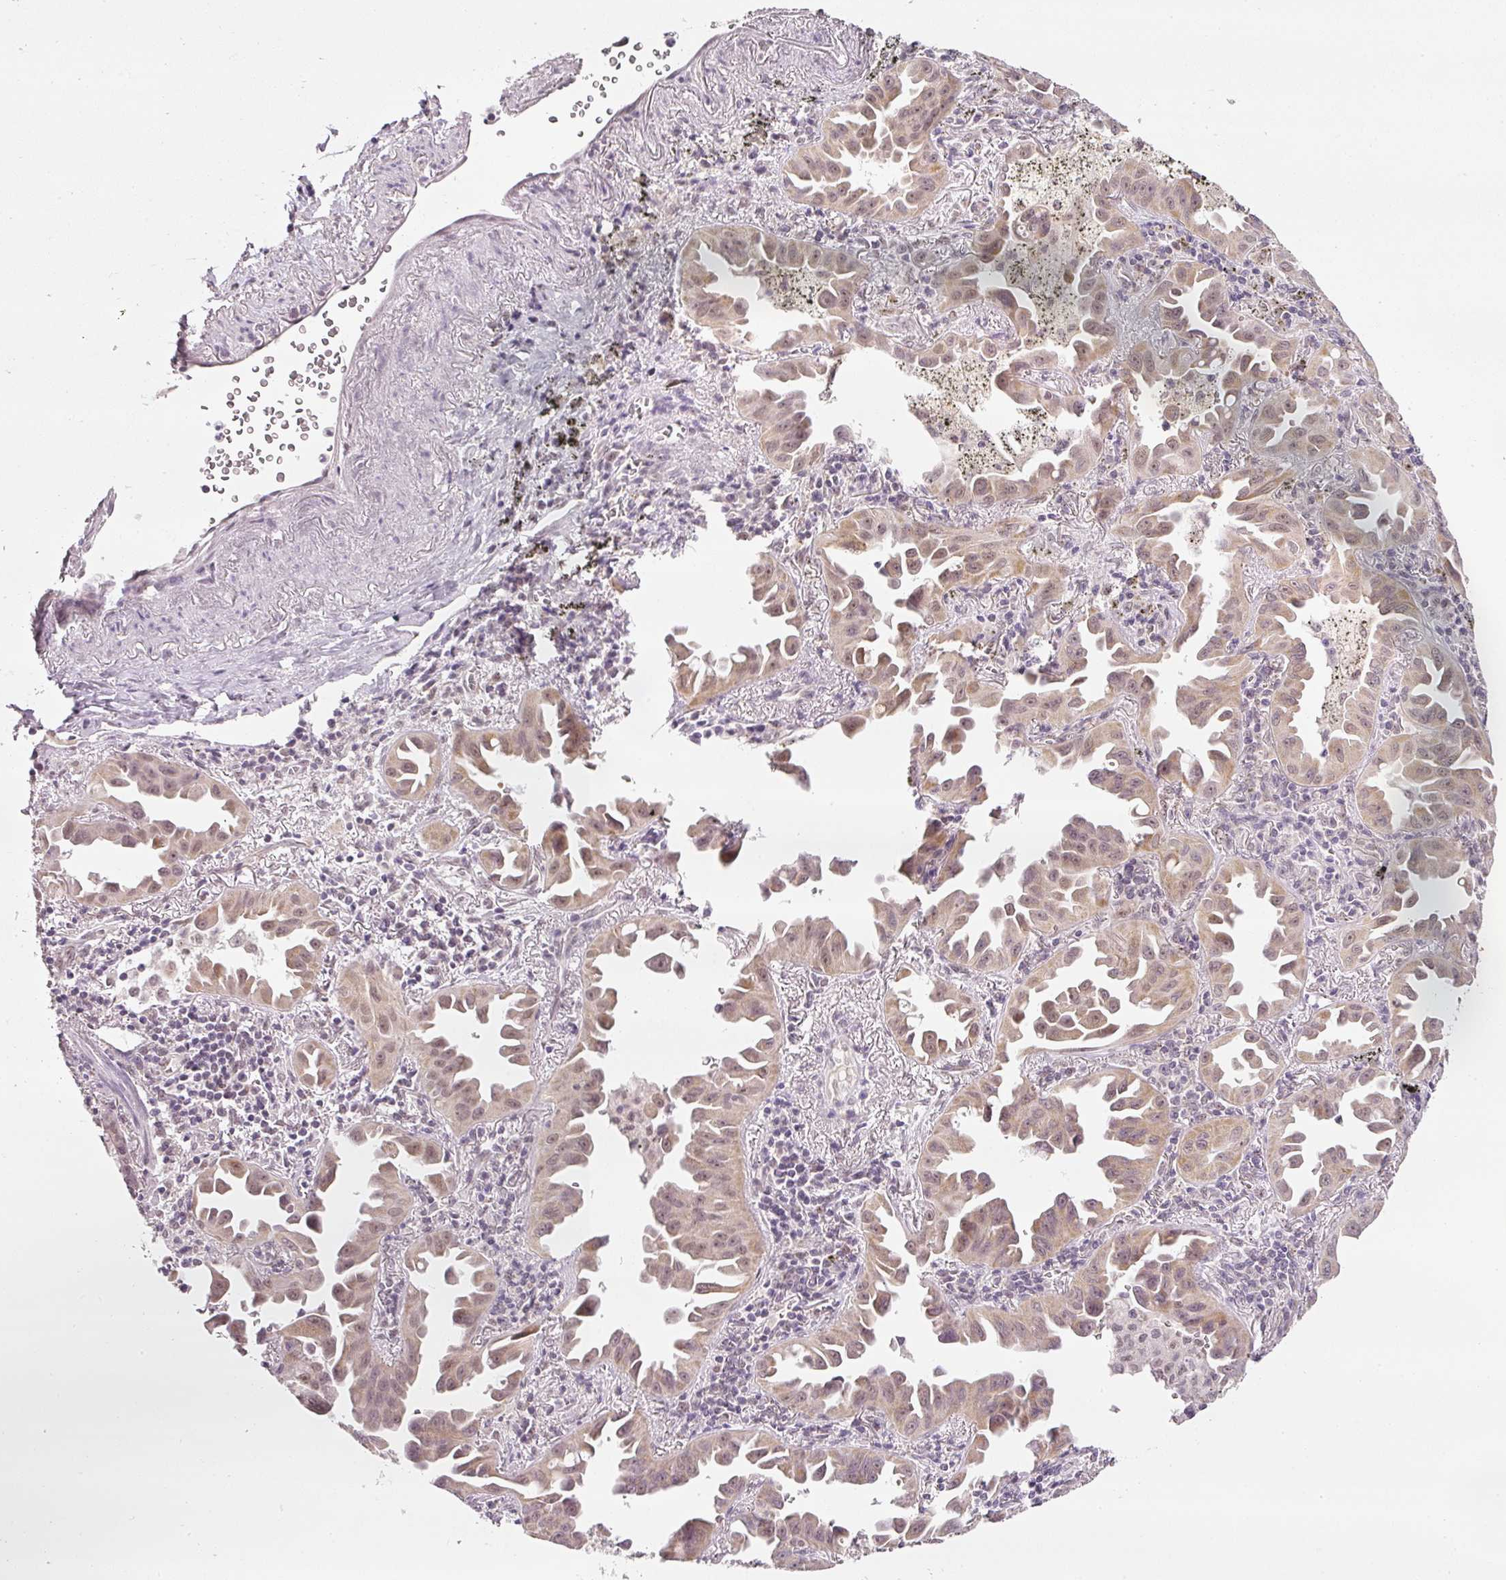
{"staining": {"intensity": "moderate", "quantity": ">75%", "location": "cytoplasmic/membranous,nuclear"}, "tissue": "lung cancer", "cell_type": "Tumor cells", "image_type": "cancer", "snomed": [{"axis": "morphology", "description": "Adenocarcinoma, NOS"}, {"axis": "topography", "description": "Lung"}], "caption": "Brown immunohistochemical staining in human adenocarcinoma (lung) shows moderate cytoplasmic/membranous and nuclear expression in about >75% of tumor cells.", "gene": "FSTL3", "patient": {"sex": "male", "age": 68}}